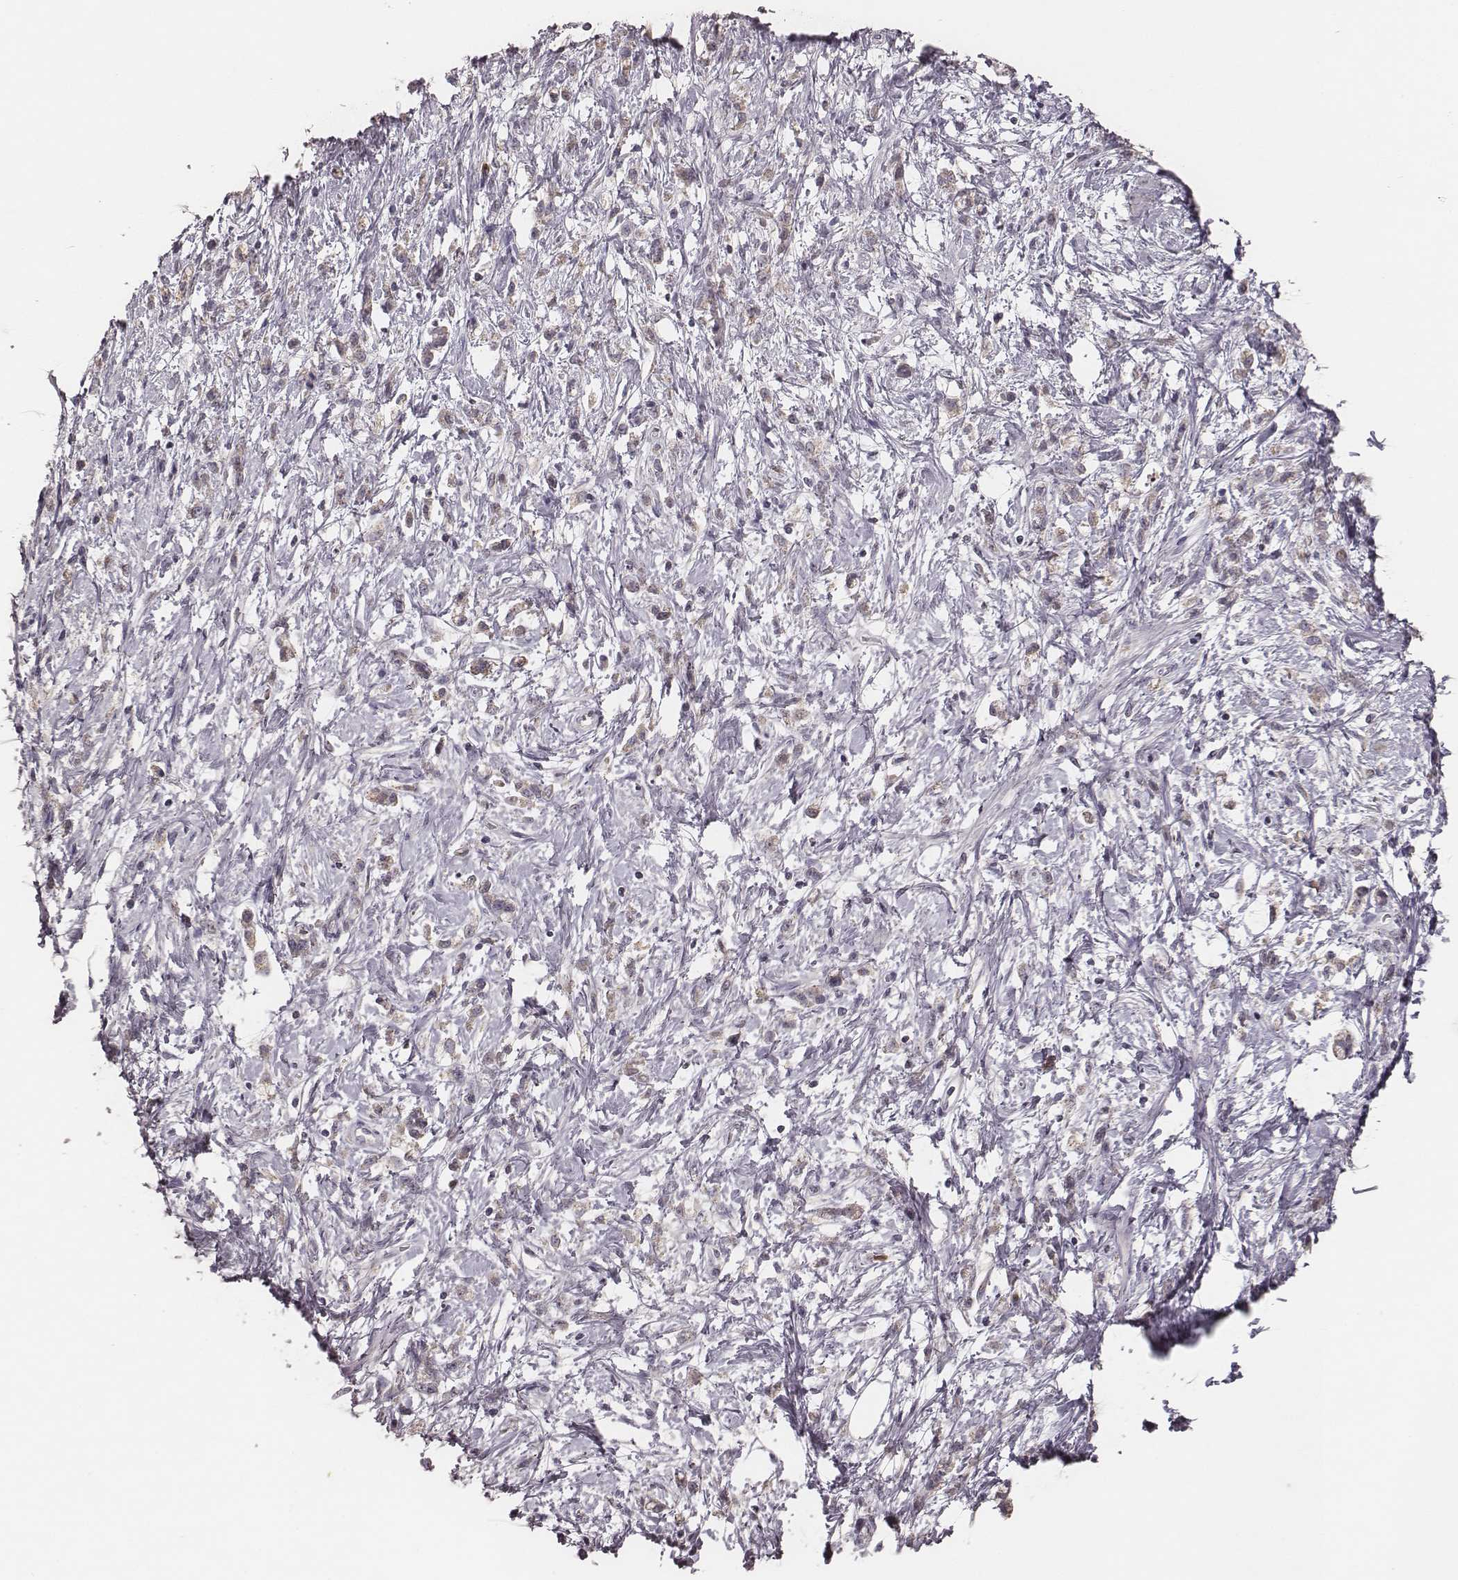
{"staining": {"intensity": "weak", "quantity": "25%-75%", "location": "cytoplasmic/membranous"}, "tissue": "stomach cancer", "cell_type": "Tumor cells", "image_type": "cancer", "snomed": [{"axis": "morphology", "description": "Adenocarcinoma, NOS"}, {"axis": "topography", "description": "Stomach"}], "caption": "Tumor cells demonstrate weak cytoplasmic/membranous positivity in approximately 25%-75% of cells in stomach cancer (adenocarcinoma). (DAB (3,3'-diaminobenzidine) = brown stain, brightfield microscopy at high magnification).", "gene": "P2RX5", "patient": {"sex": "female", "age": 60}}